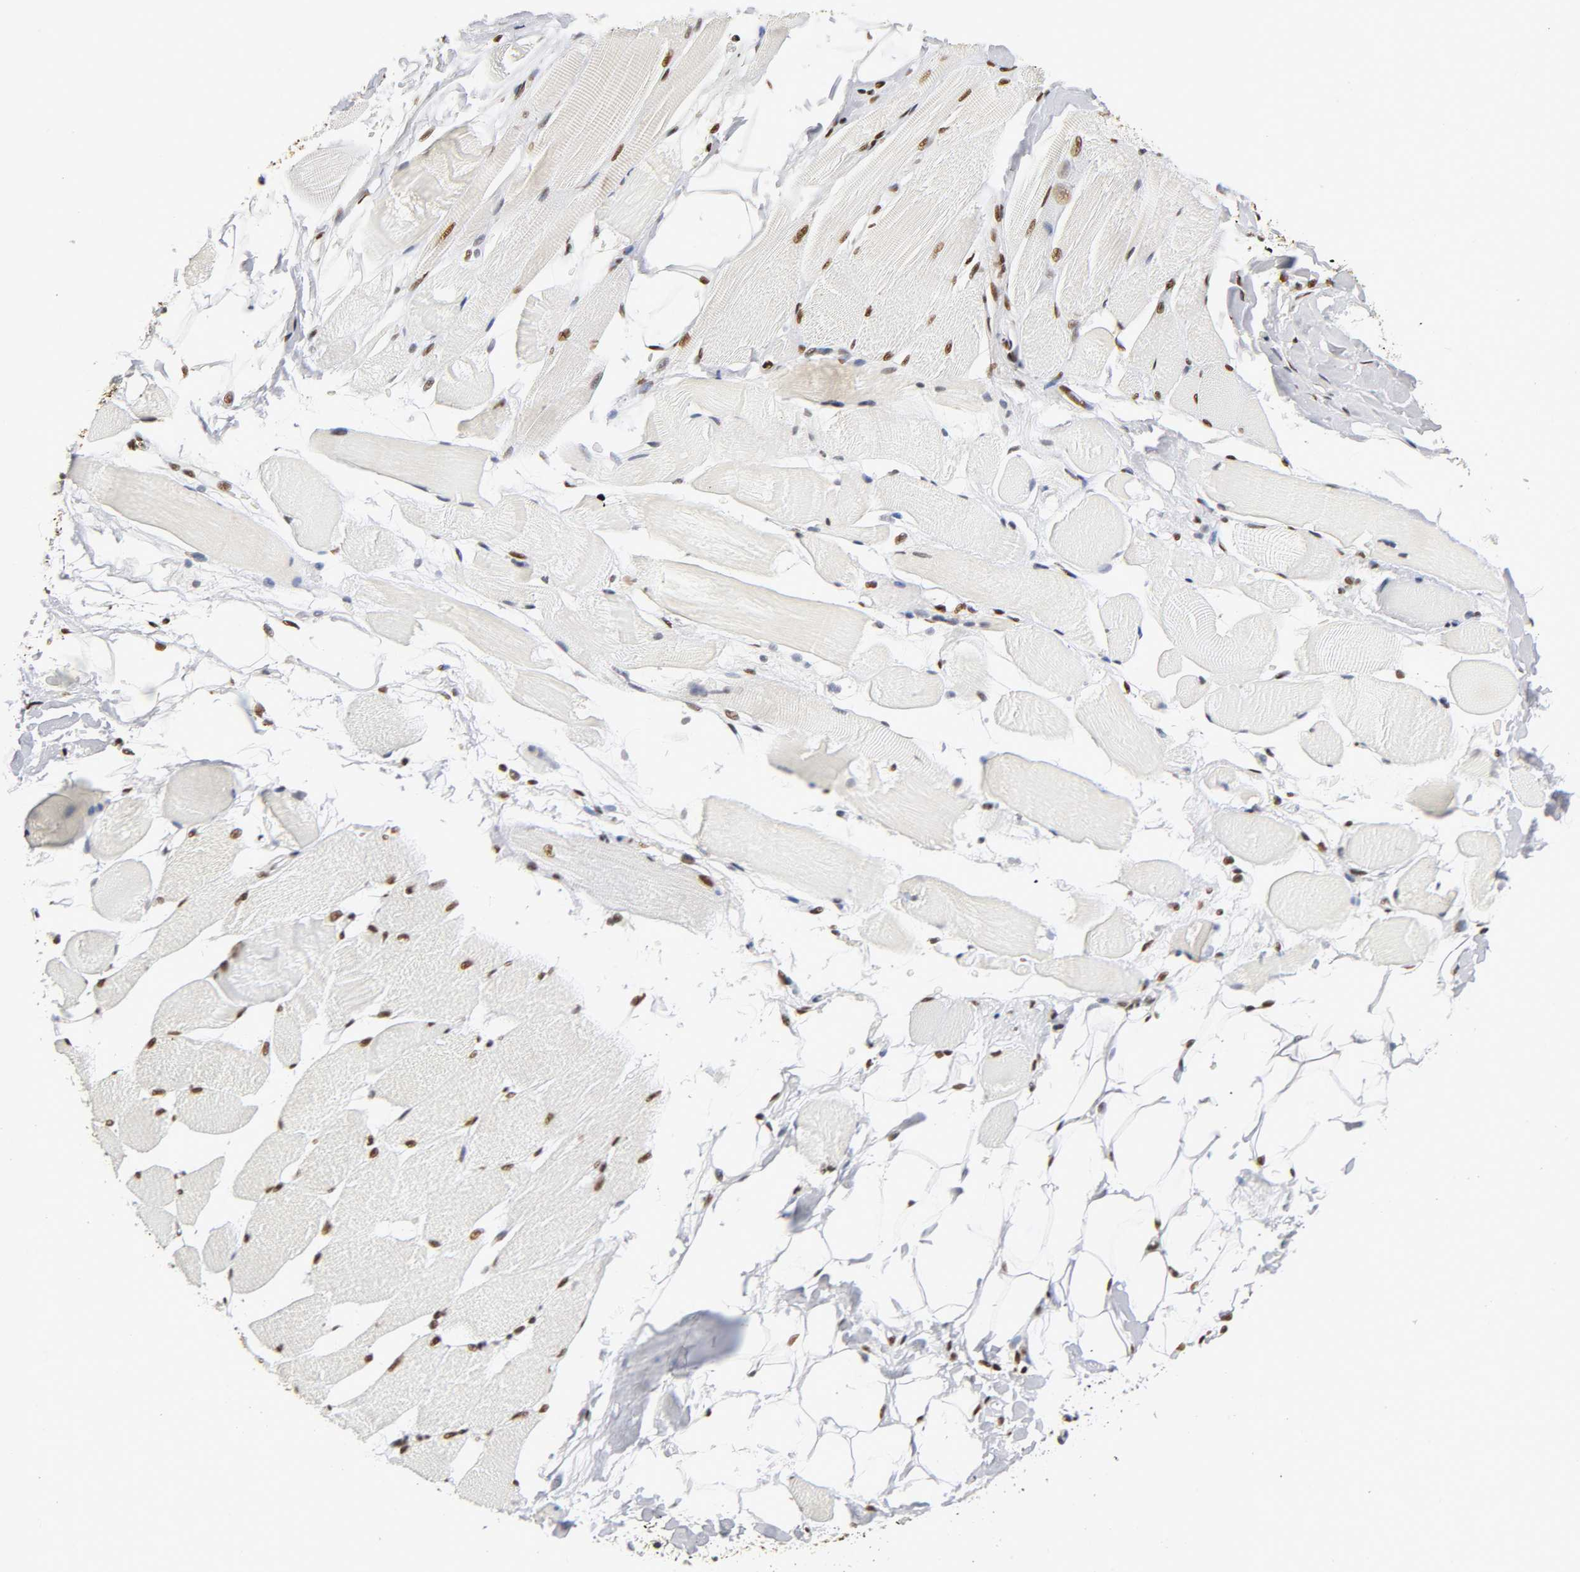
{"staining": {"intensity": "strong", "quantity": ">75%", "location": "nuclear"}, "tissue": "skeletal muscle", "cell_type": "Myocytes", "image_type": "normal", "snomed": [{"axis": "morphology", "description": "Normal tissue, NOS"}, {"axis": "topography", "description": "Skeletal muscle"}, {"axis": "topography", "description": "Peripheral nerve tissue"}], "caption": "Myocytes display high levels of strong nuclear expression in approximately >75% of cells in normal human skeletal muscle.", "gene": "NR3C1", "patient": {"sex": "female", "age": 84}}